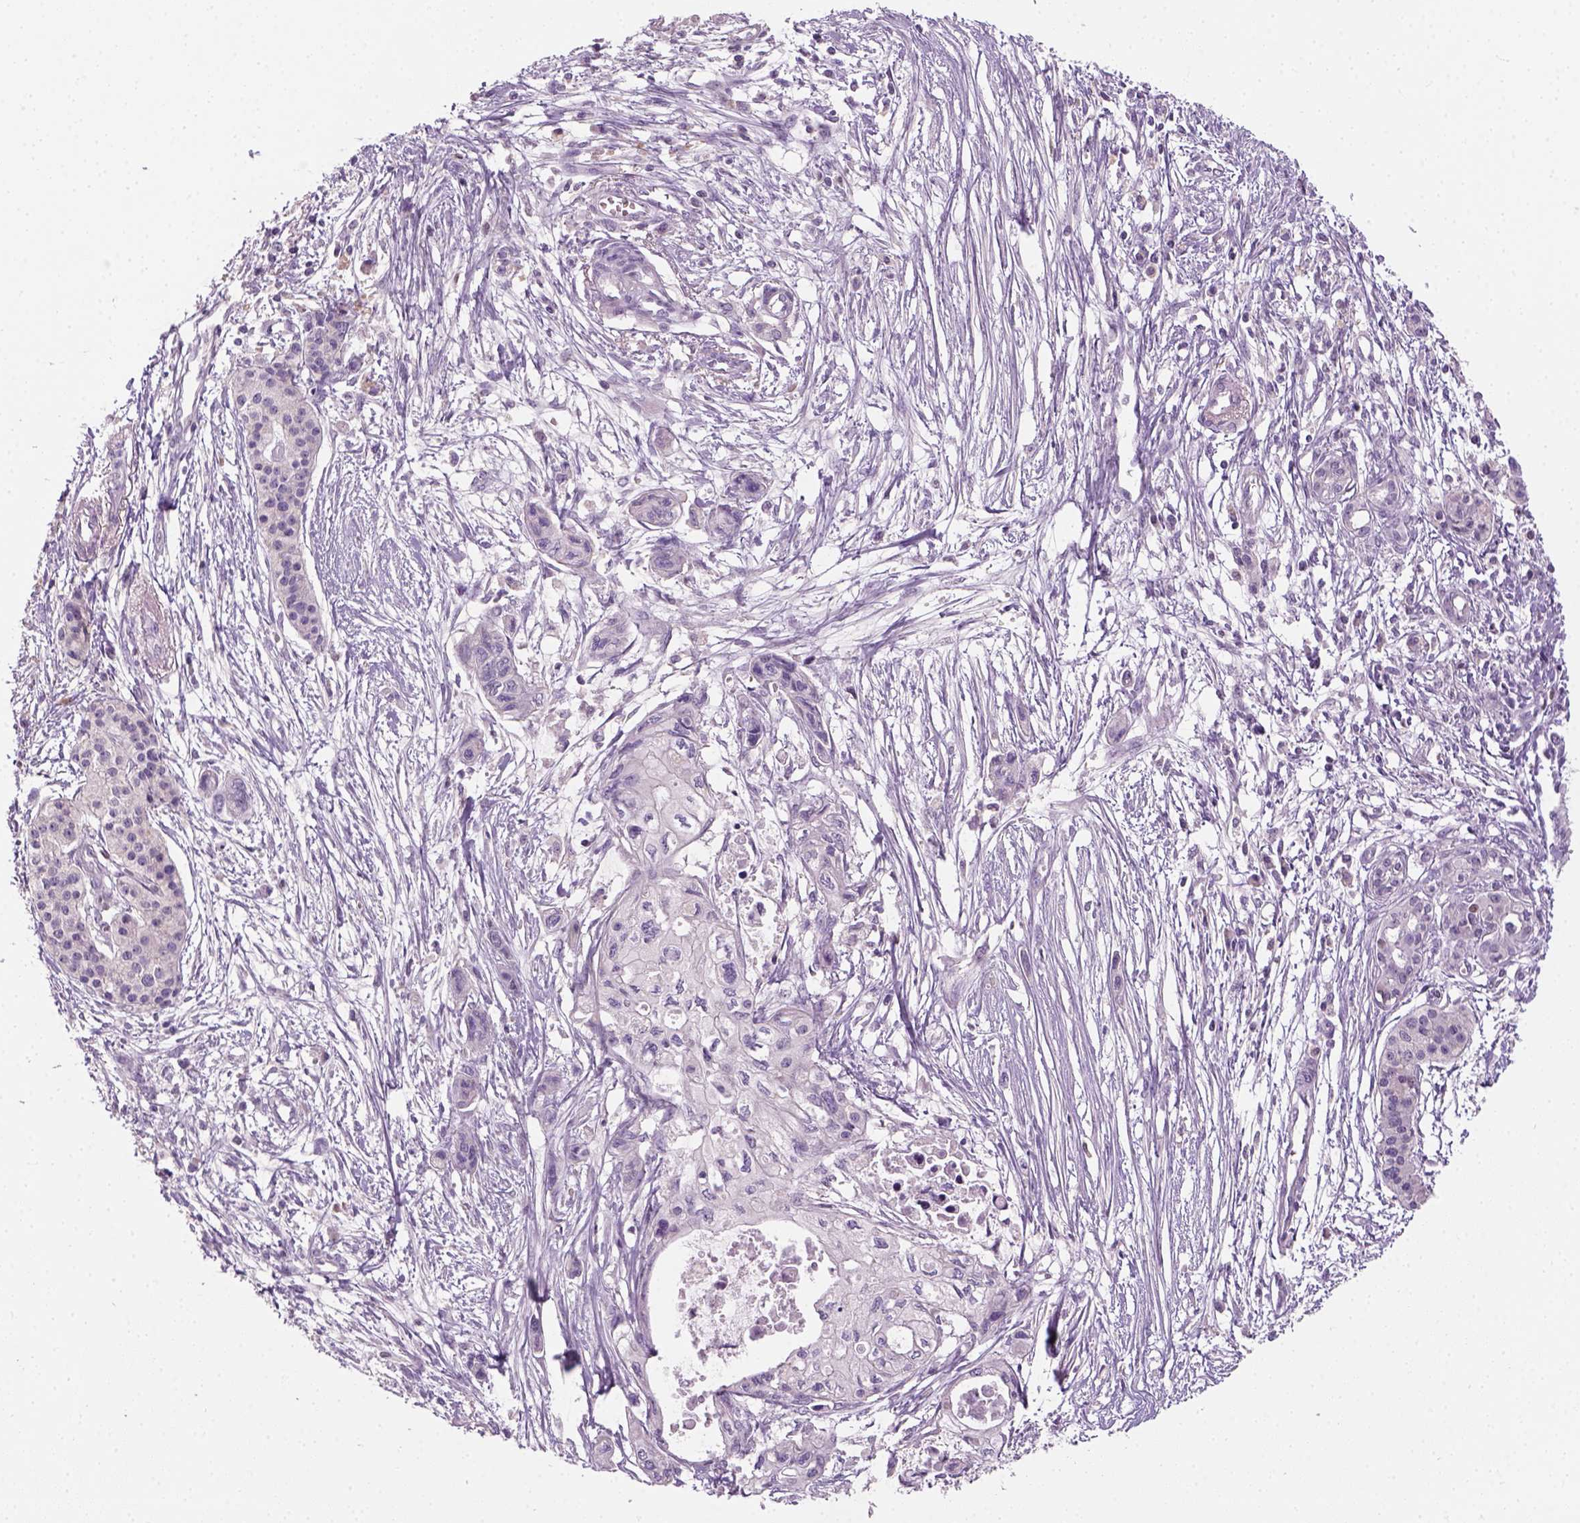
{"staining": {"intensity": "negative", "quantity": "none", "location": "none"}, "tissue": "pancreatic cancer", "cell_type": "Tumor cells", "image_type": "cancer", "snomed": [{"axis": "morphology", "description": "Adenocarcinoma, NOS"}, {"axis": "topography", "description": "Pancreas"}], "caption": "IHC of human pancreatic cancer displays no staining in tumor cells.", "gene": "GFI1B", "patient": {"sex": "female", "age": 76}}